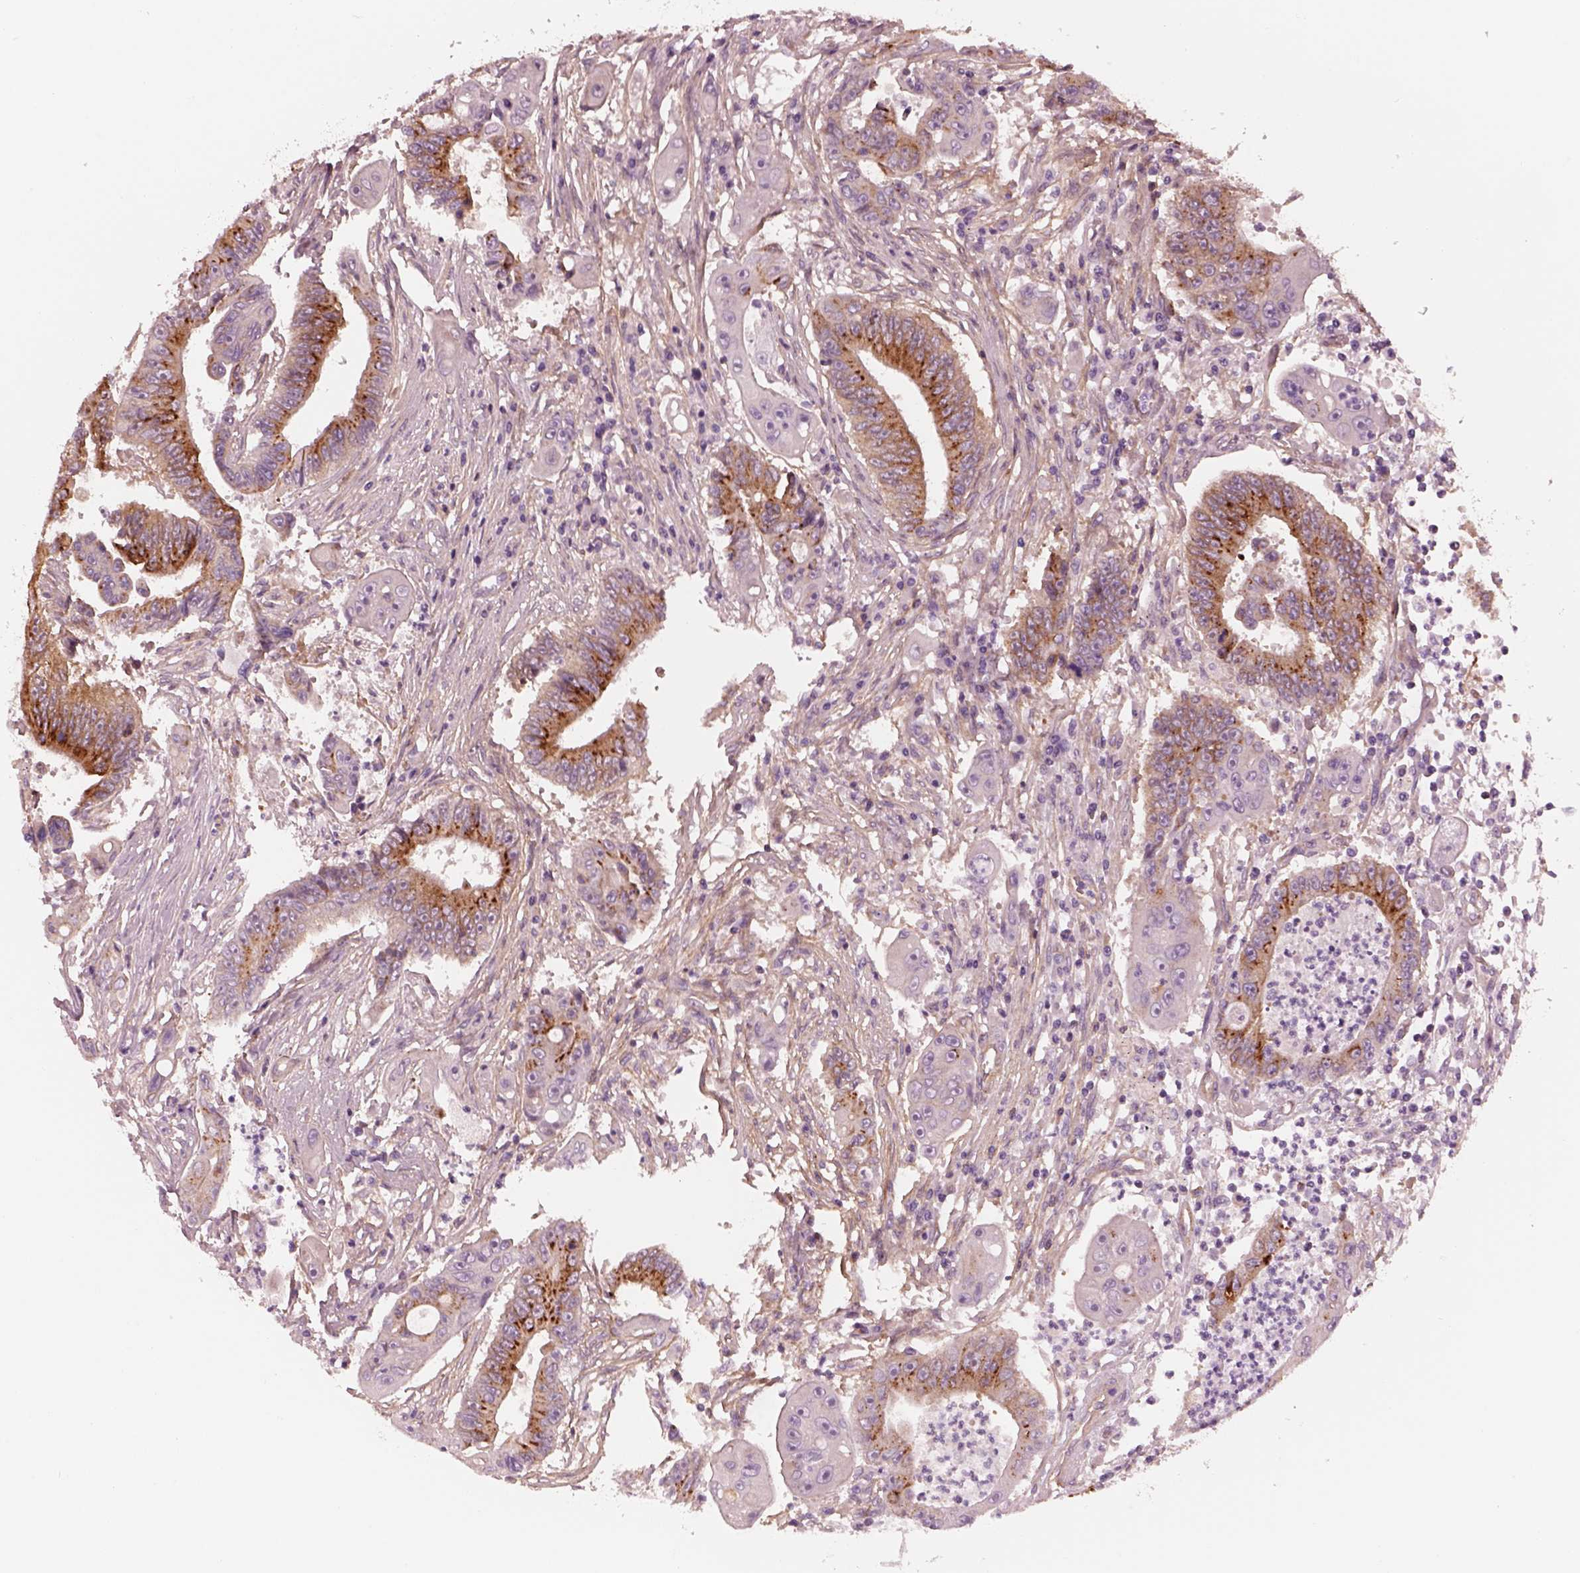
{"staining": {"intensity": "strong", "quantity": "<25%", "location": "cytoplasmic/membranous"}, "tissue": "colorectal cancer", "cell_type": "Tumor cells", "image_type": "cancer", "snomed": [{"axis": "morphology", "description": "Adenocarcinoma, NOS"}, {"axis": "topography", "description": "Rectum"}], "caption": "Immunohistochemical staining of colorectal cancer shows medium levels of strong cytoplasmic/membranous positivity in approximately <25% of tumor cells.", "gene": "ELAPOR1", "patient": {"sex": "male", "age": 54}}